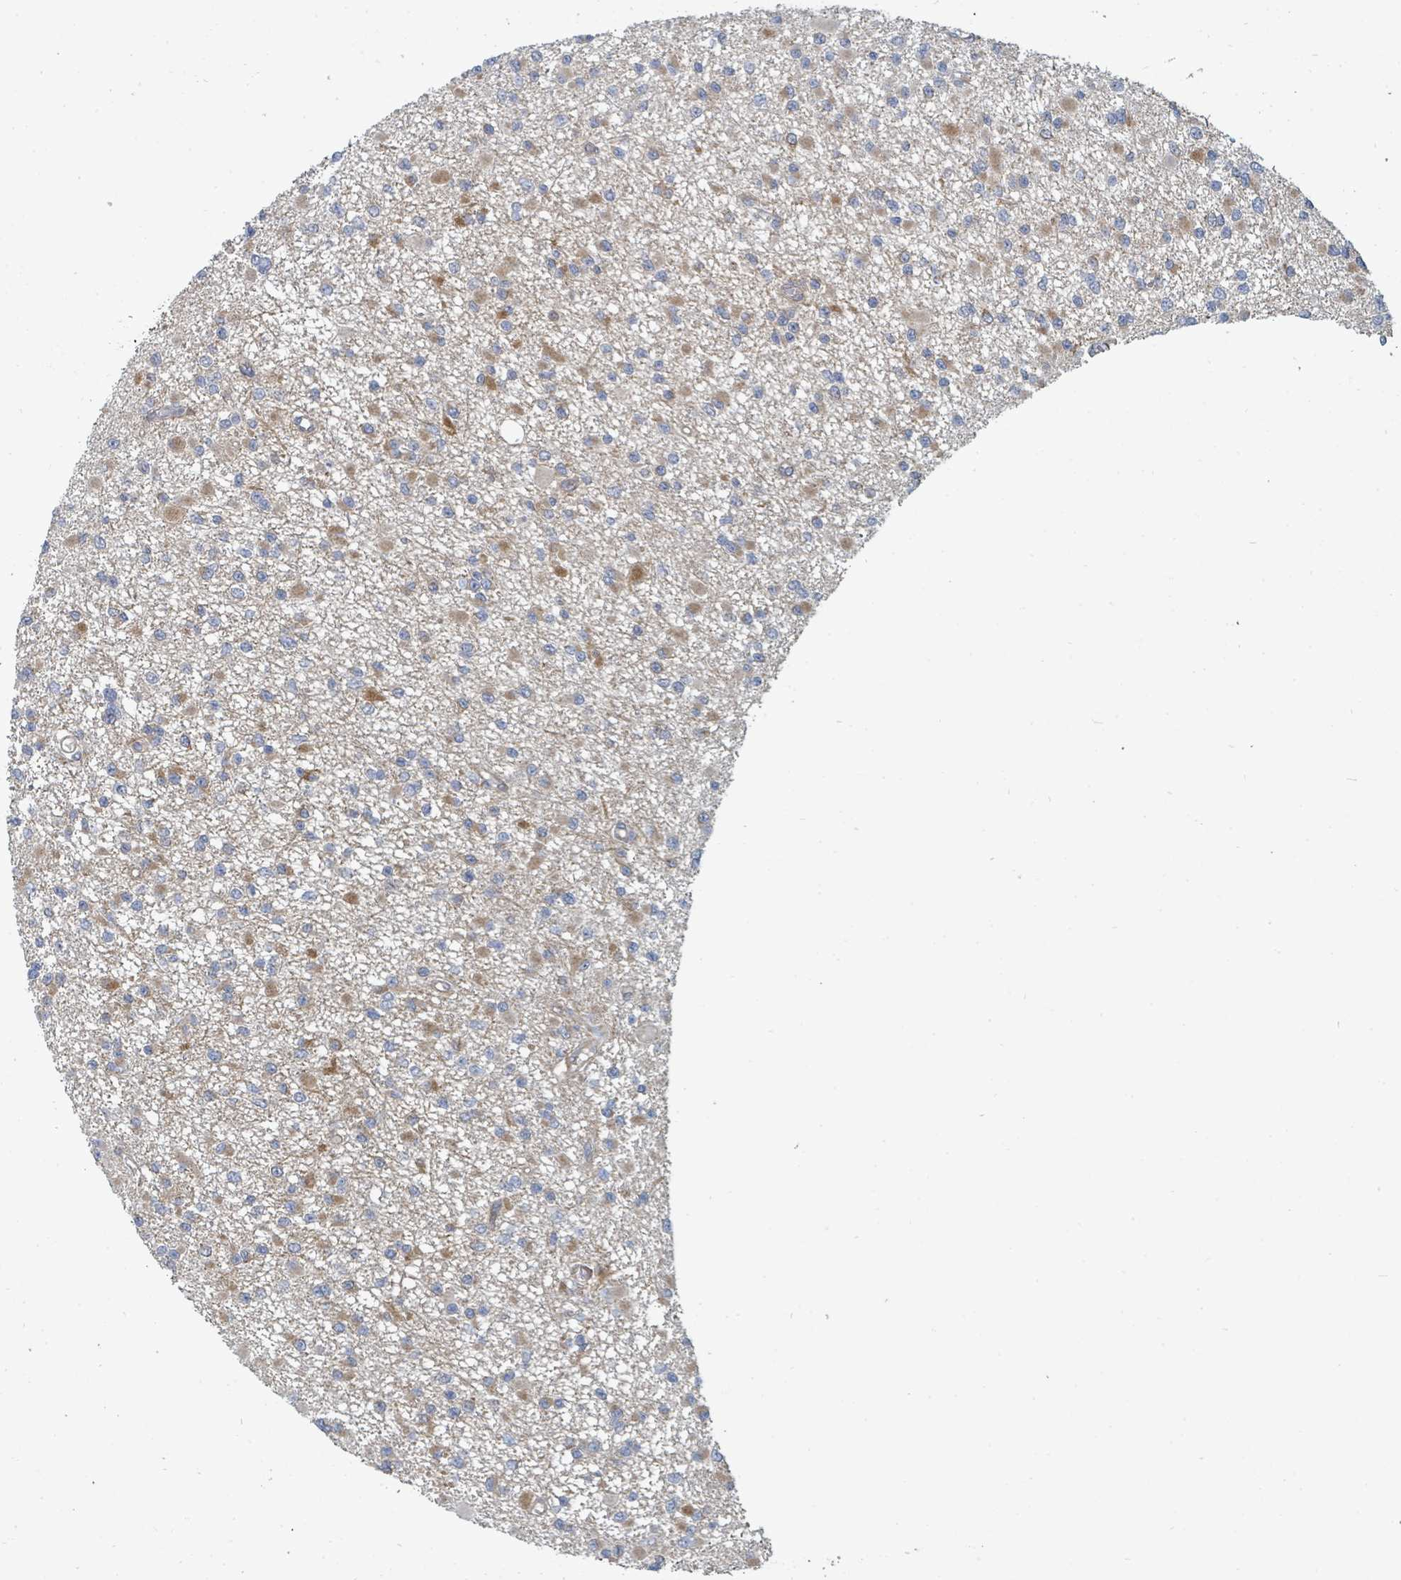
{"staining": {"intensity": "moderate", "quantity": "<25%", "location": "cytoplasmic/membranous"}, "tissue": "glioma", "cell_type": "Tumor cells", "image_type": "cancer", "snomed": [{"axis": "morphology", "description": "Glioma, malignant, Low grade"}, {"axis": "topography", "description": "Brain"}], "caption": "IHC of human low-grade glioma (malignant) shows low levels of moderate cytoplasmic/membranous staining in approximately <25% of tumor cells.", "gene": "IFIT1", "patient": {"sex": "female", "age": 22}}